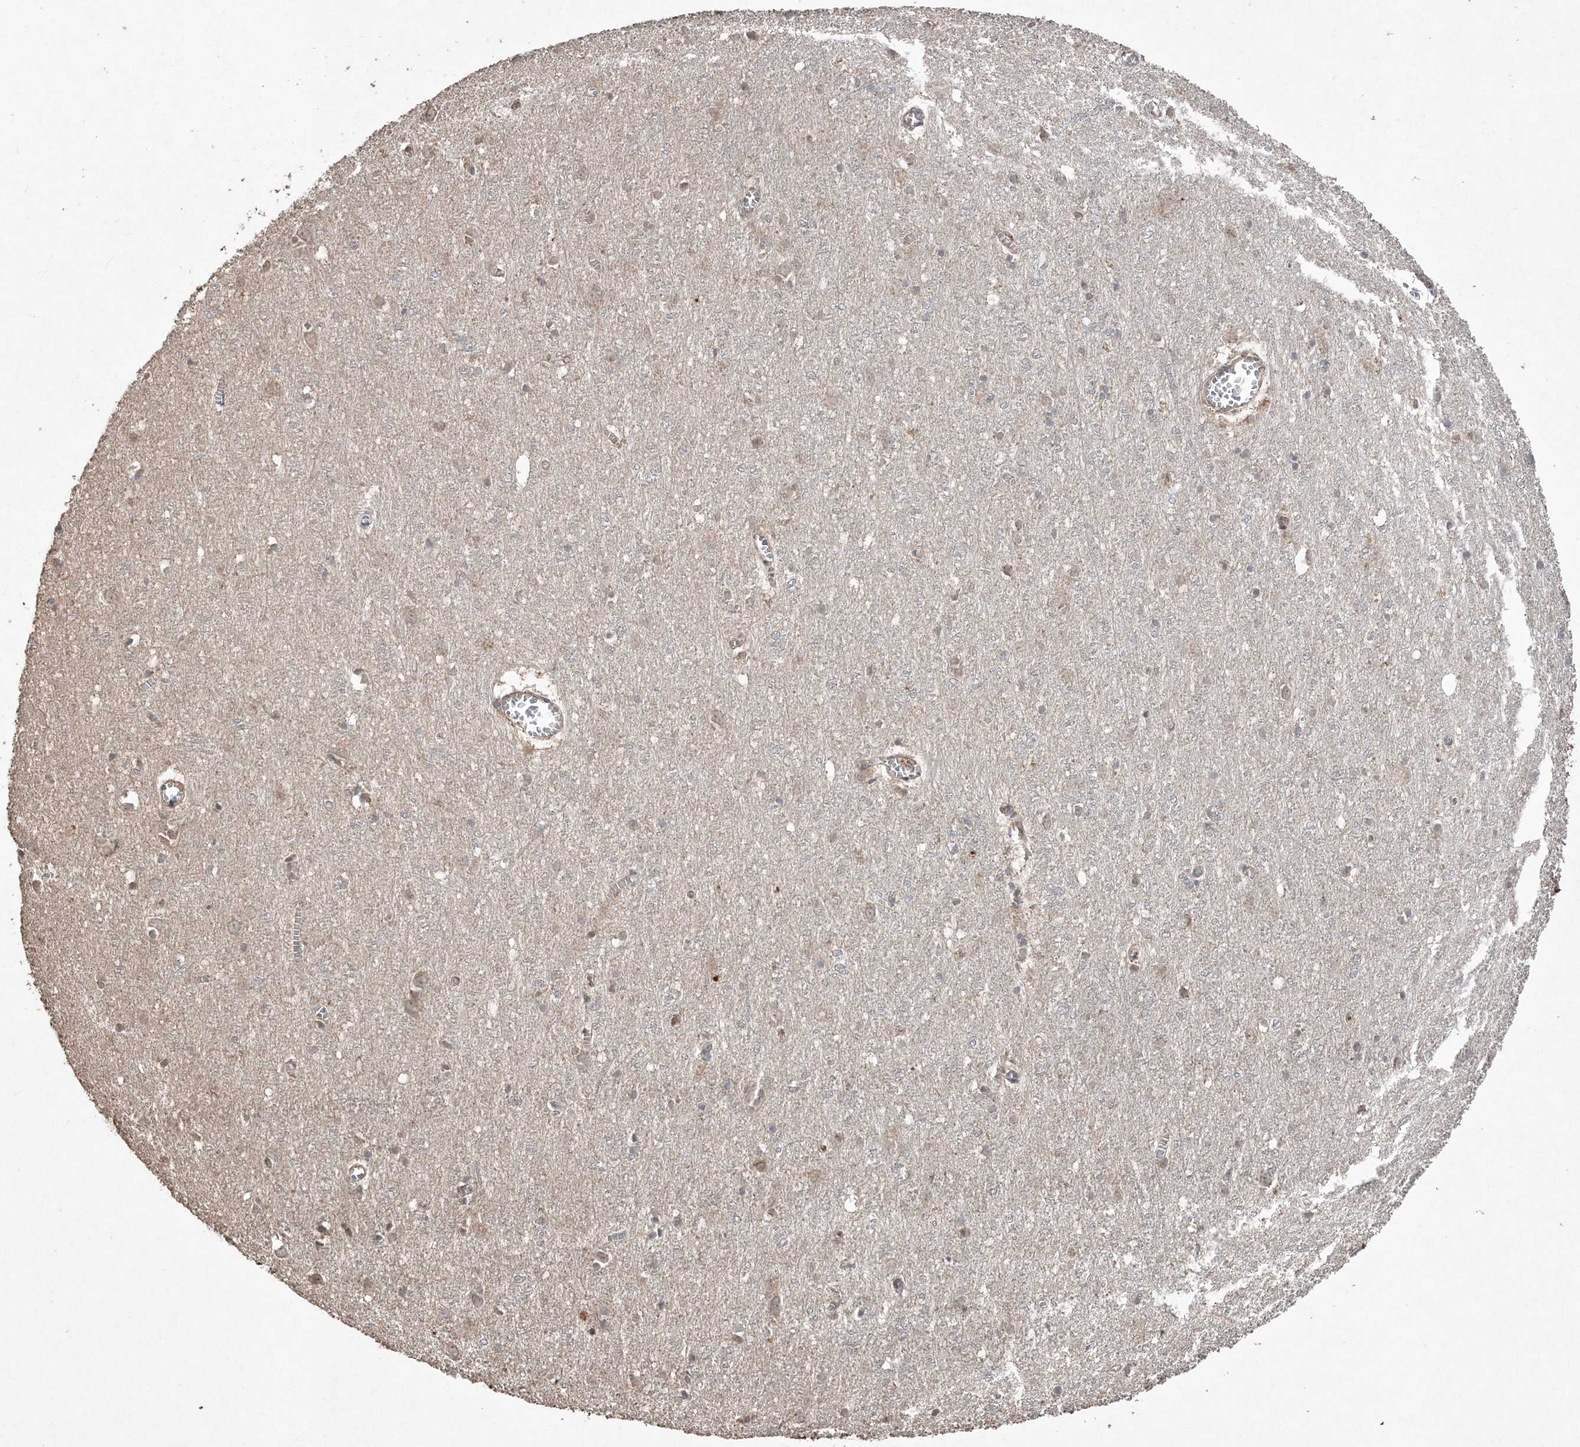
{"staining": {"intensity": "moderate", "quantity": ">75%", "location": "cytoplasmic/membranous"}, "tissue": "cerebral cortex", "cell_type": "Endothelial cells", "image_type": "normal", "snomed": [{"axis": "morphology", "description": "Normal tissue, NOS"}, {"axis": "topography", "description": "Cerebral cortex"}], "caption": "A photomicrograph of human cerebral cortex stained for a protein shows moderate cytoplasmic/membranous brown staining in endothelial cells. (DAB (3,3'-diaminobenzidine) IHC, brown staining for protein, blue staining for nuclei).", "gene": "EHHADH", "patient": {"sex": "female", "age": 64}}